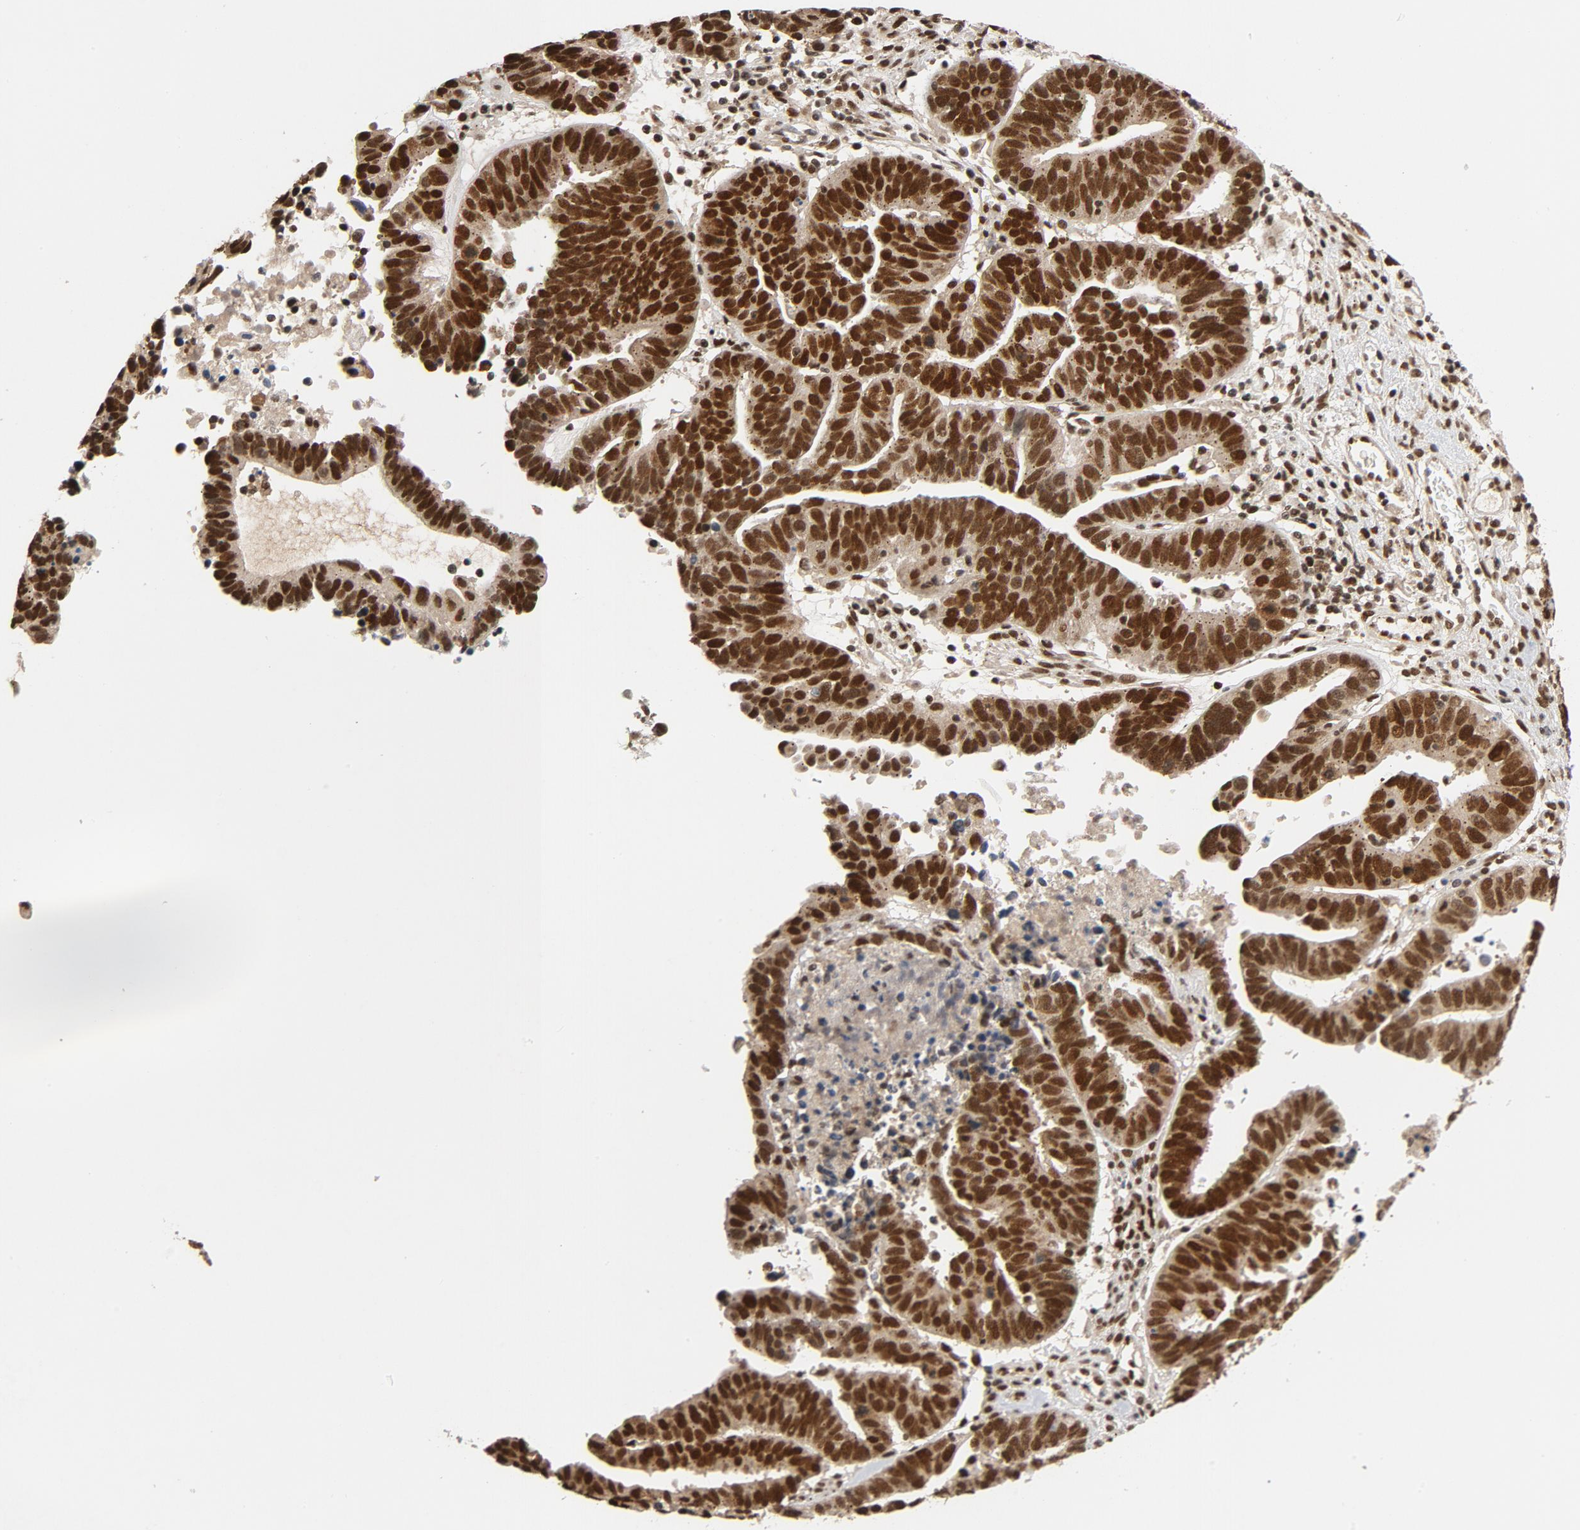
{"staining": {"intensity": "strong", "quantity": ">75%", "location": "nuclear"}, "tissue": "ovarian cancer", "cell_type": "Tumor cells", "image_type": "cancer", "snomed": [{"axis": "morphology", "description": "Carcinoma, endometroid"}, {"axis": "morphology", "description": "Cystadenocarcinoma, serous, NOS"}, {"axis": "topography", "description": "Ovary"}], "caption": "Immunohistochemistry (DAB) staining of human ovarian cancer (serous cystadenocarcinoma) demonstrates strong nuclear protein expression in about >75% of tumor cells. The protein is shown in brown color, while the nuclei are stained blue.", "gene": "SMARCD1", "patient": {"sex": "female", "age": 45}}